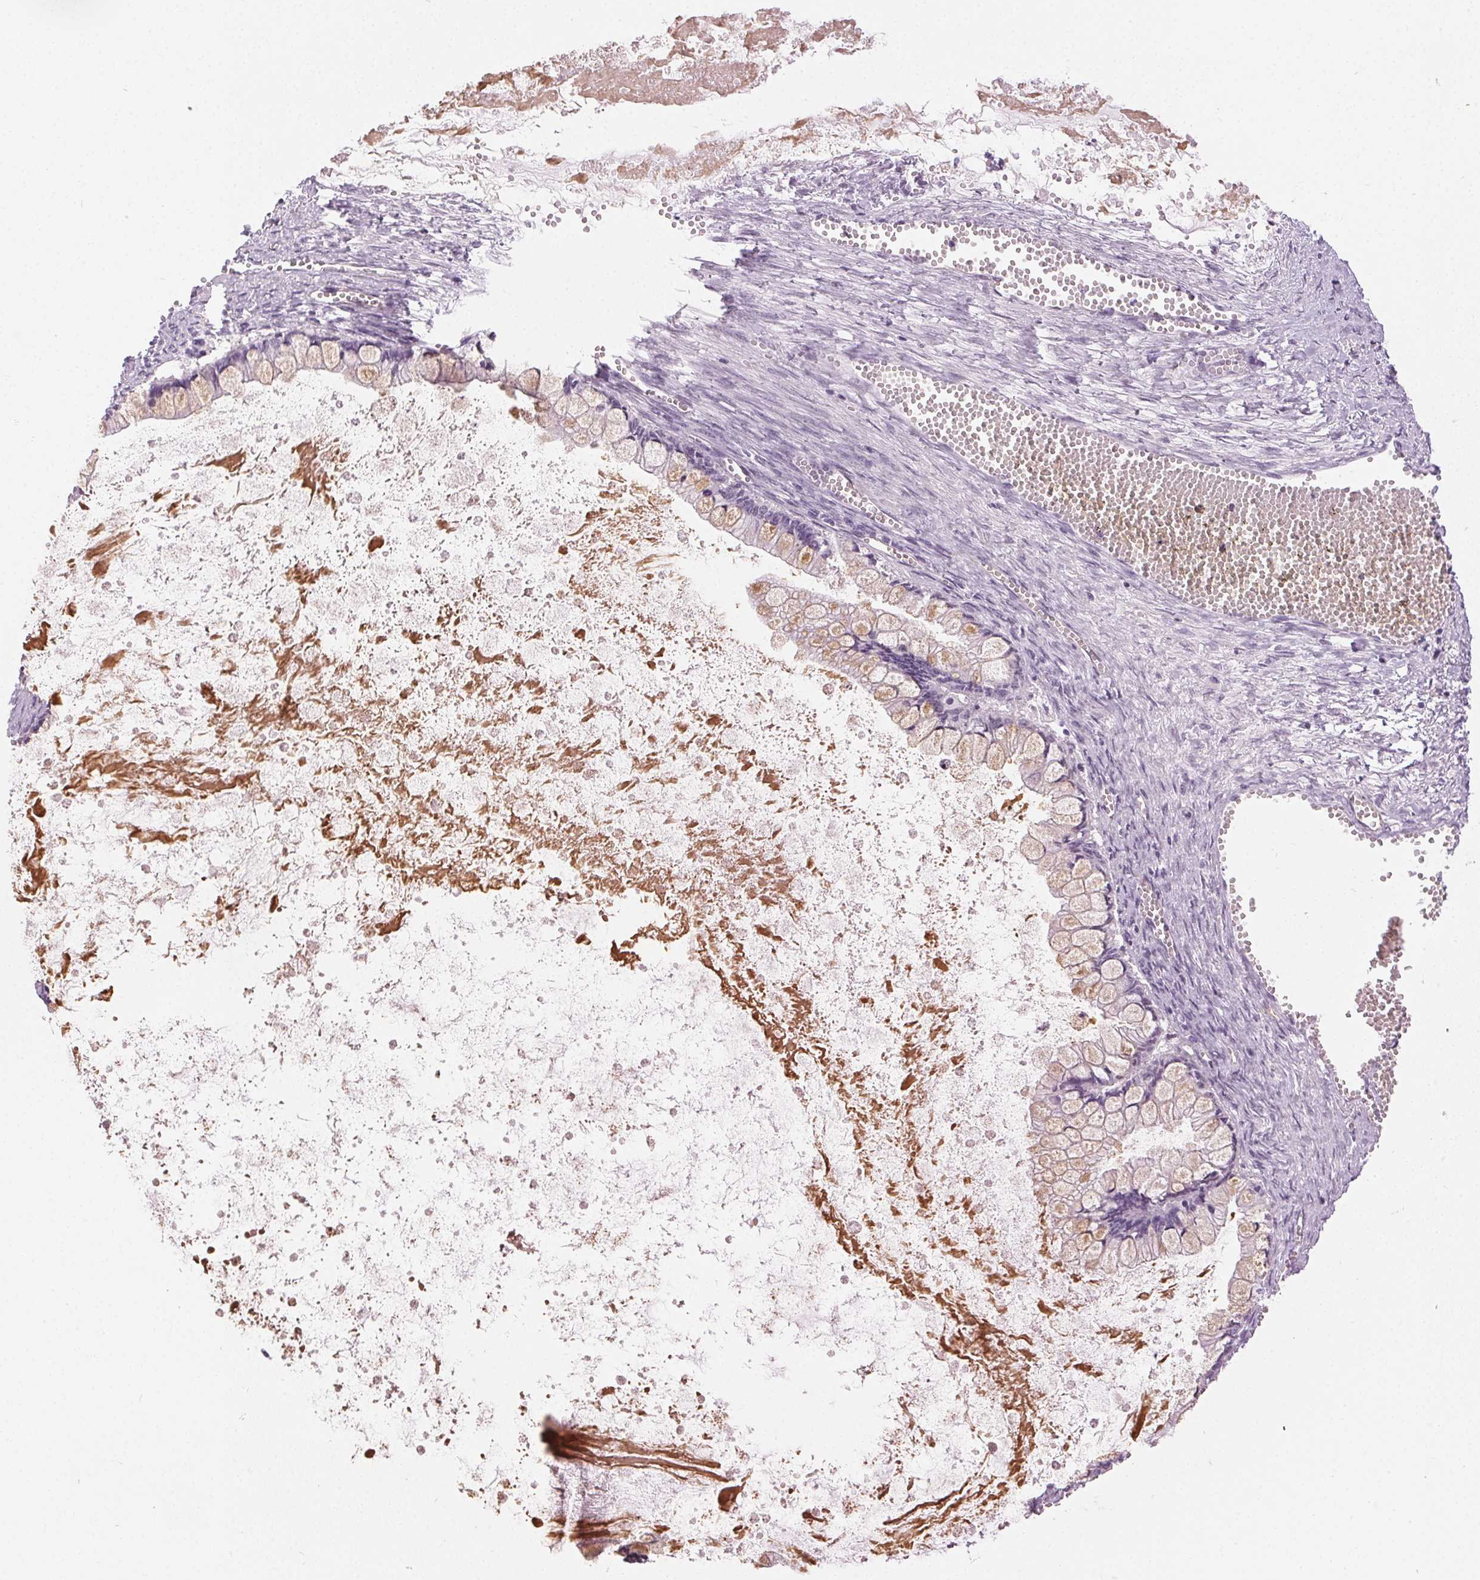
{"staining": {"intensity": "weak", "quantity": "<25%", "location": "cytoplasmic/membranous"}, "tissue": "ovarian cancer", "cell_type": "Tumor cells", "image_type": "cancer", "snomed": [{"axis": "morphology", "description": "Cystadenocarcinoma, mucinous, NOS"}, {"axis": "topography", "description": "Ovary"}], "caption": "The immunohistochemistry (IHC) image has no significant expression in tumor cells of ovarian mucinous cystadenocarcinoma tissue.", "gene": "AIF1L", "patient": {"sex": "female", "age": 67}}